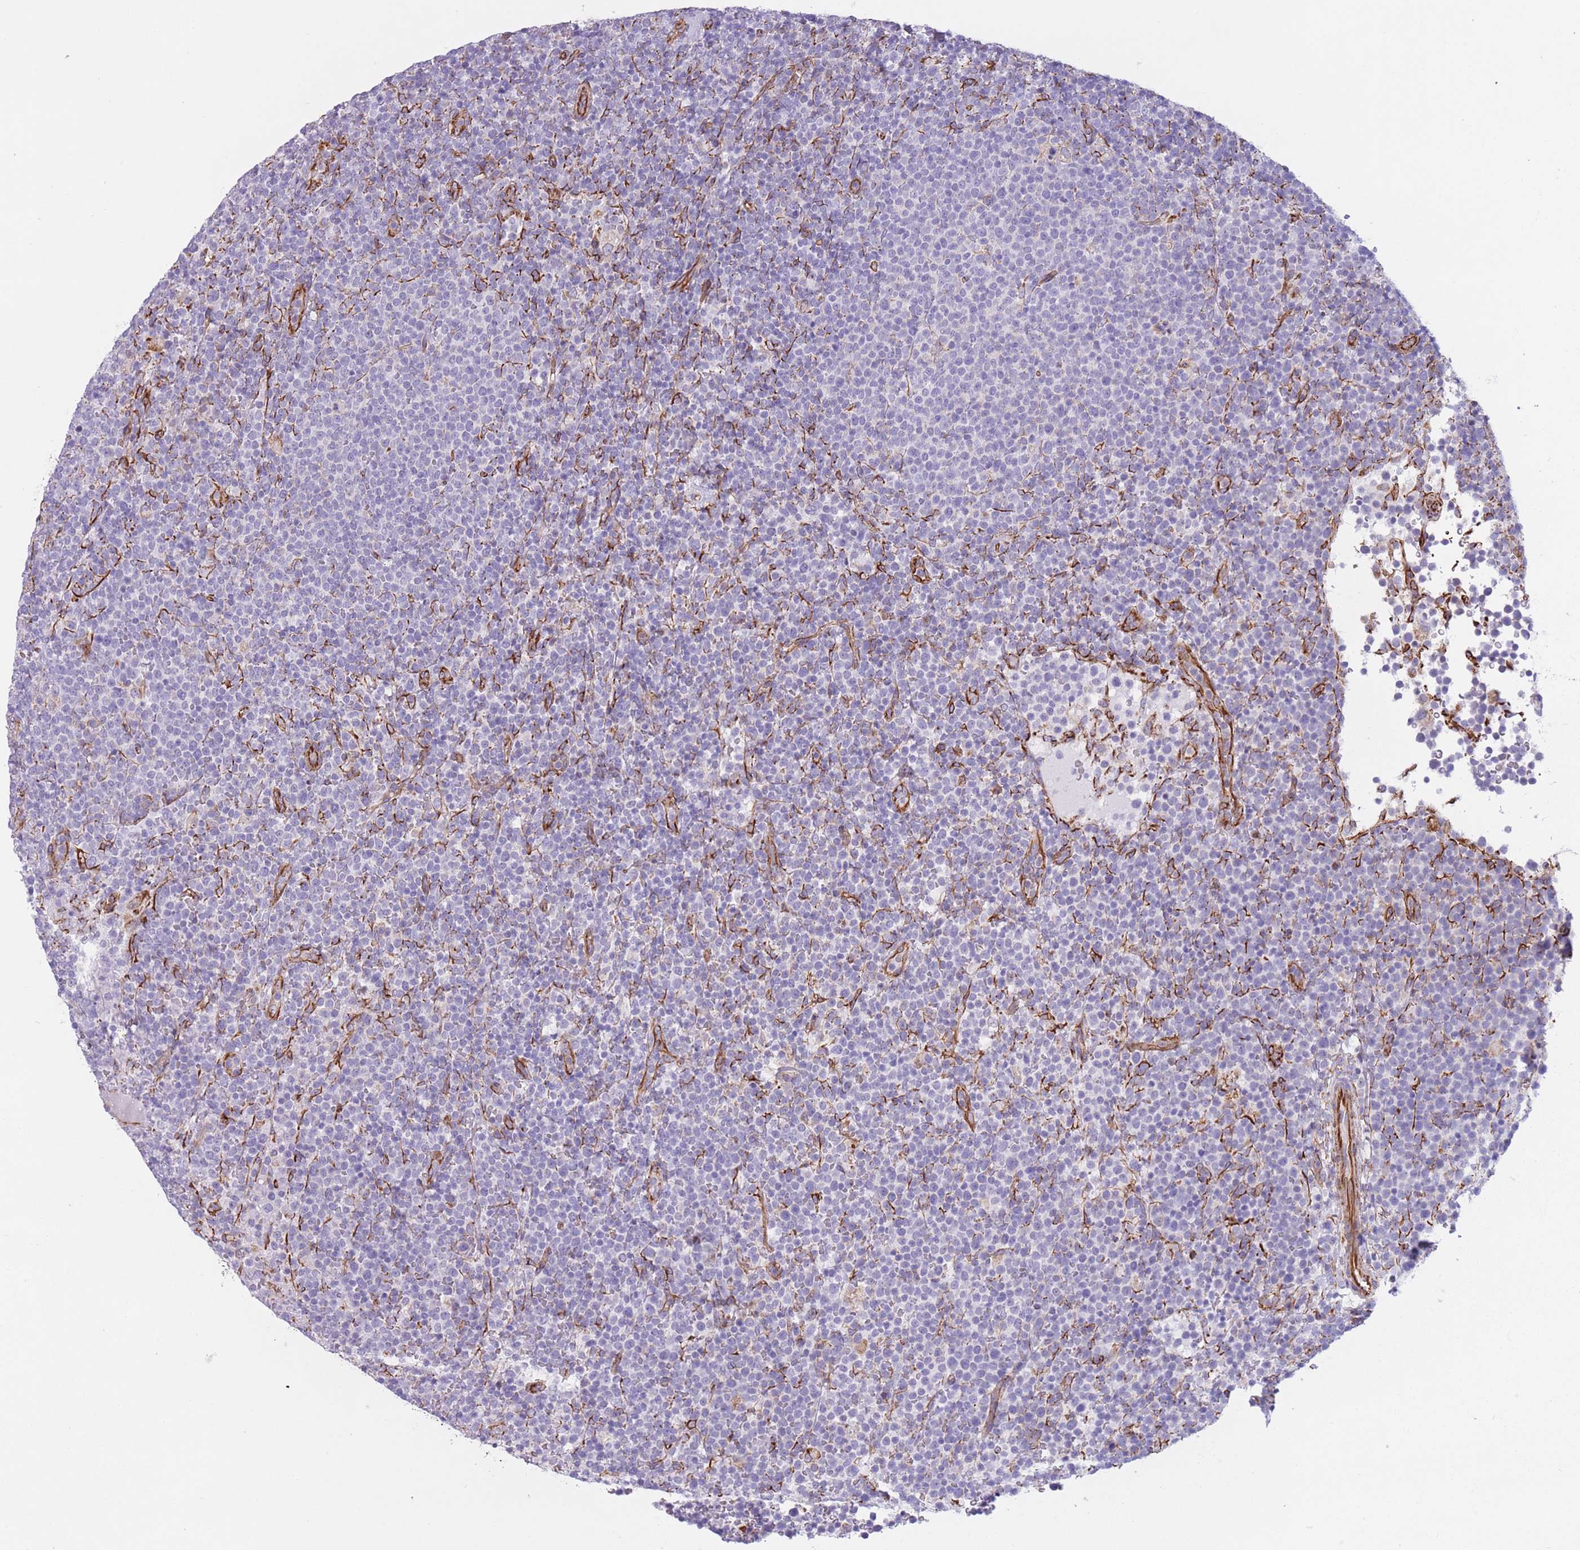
{"staining": {"intensity": "negative", "quantity": "none", "location": "none"}, "tissue": "lymphoma", "cell_type": "Tumor cells", "image_type": "cancer", "snomed": [{"axis": "morphology", "description": "Malignant lymphoma, non-Hodgkin's type, High grade"}, {"axis": "topography", "description": "Lymph node"}], "caption": "A micrograph of lymphoma stained for a protein shows no brown staining in tumor cells. The staining is performed using DAB brown chromogen with nuclei counter-stained in using hematoxylin.", "gene": "PTCD1", "patient": {"sex": "male", "age": 61}}